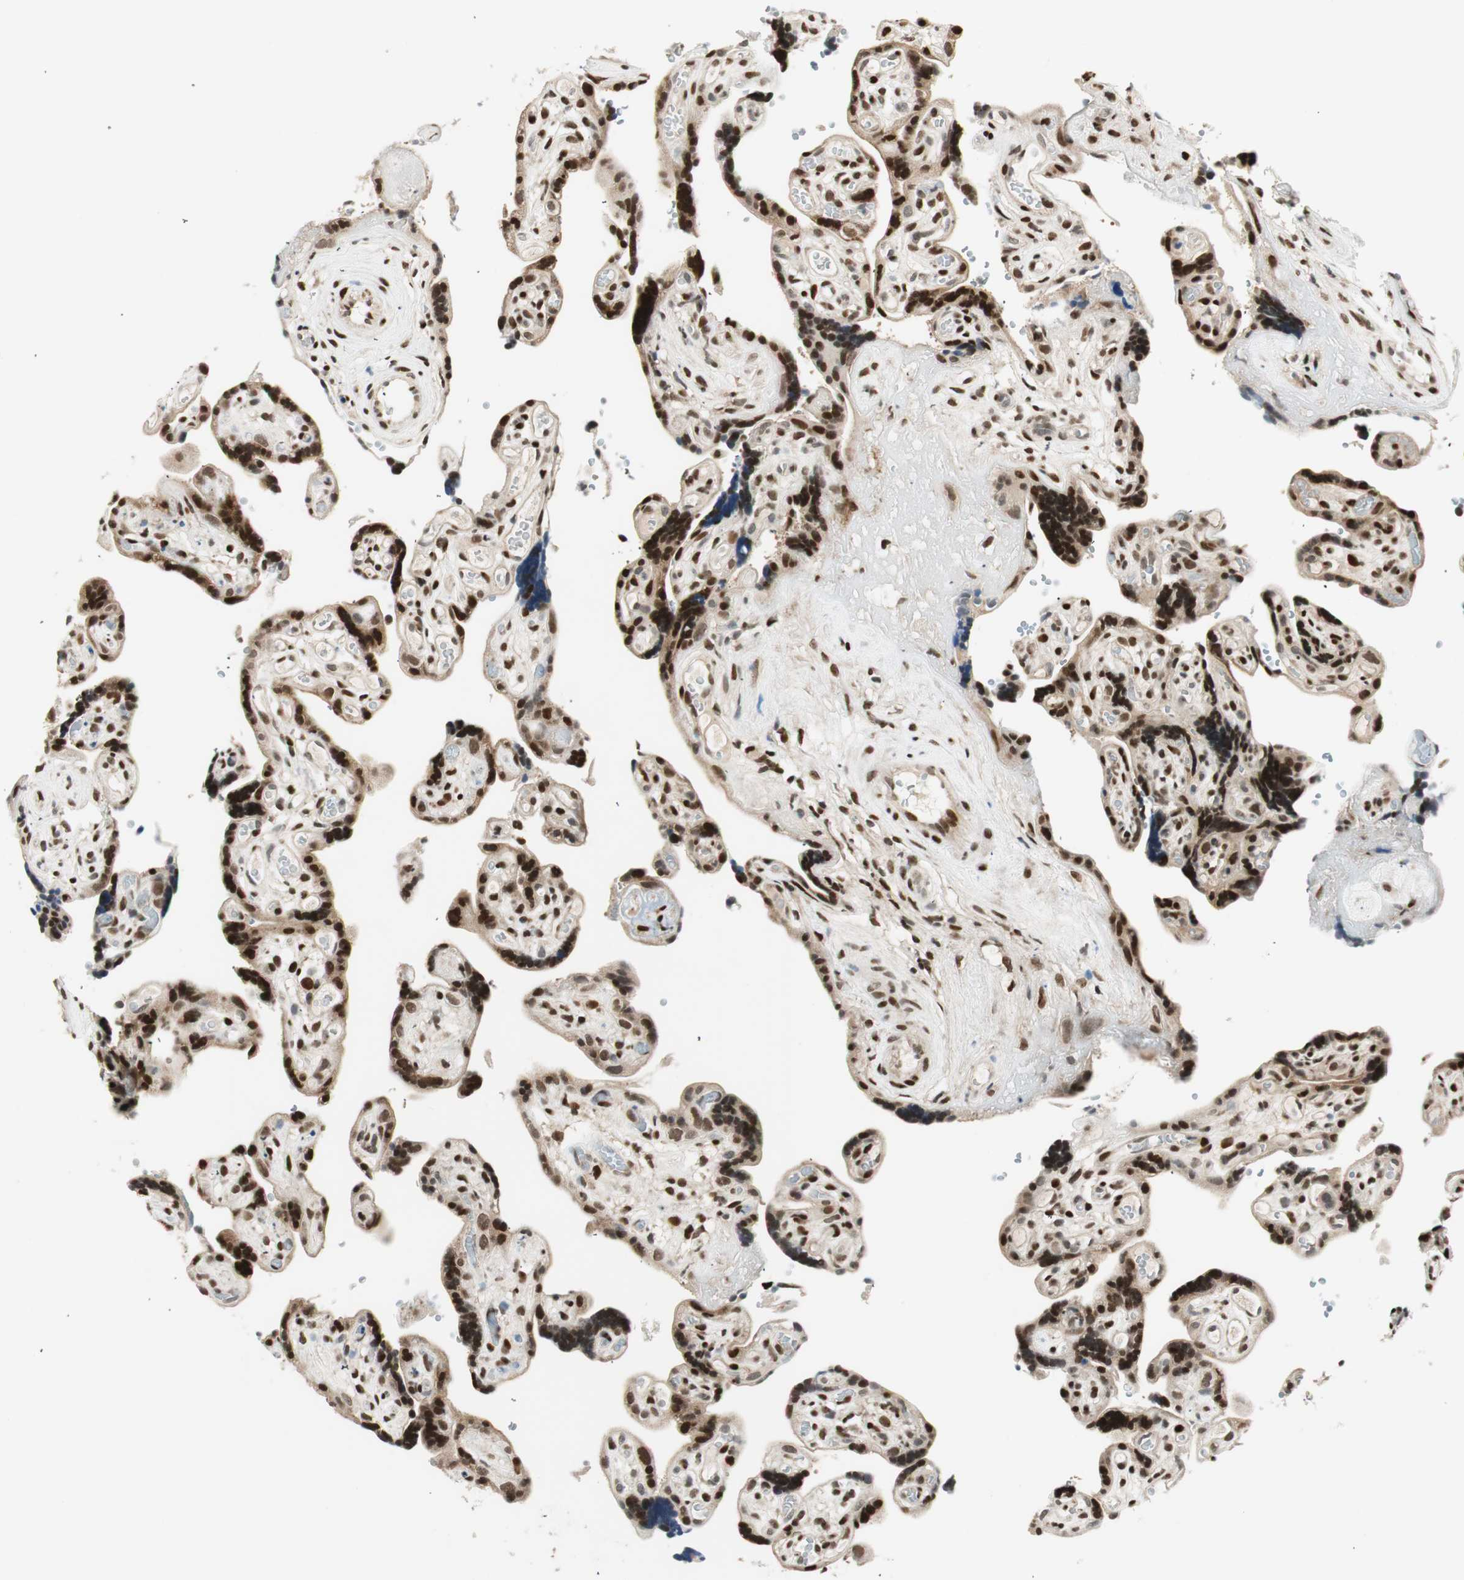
{"staining": {"intensity": "strong", "quantity": ">75%", "location": "nuclear"}, "tissue": "placenta", "cell_type": "Decidual cells", "image_type": "normal", "snomed": [{"axis": "morphology", "description": "Normal tissue, NOS"}, {"axis": "topography", "description": "Placenta"}], "caption": "About >75% of decidual cells in benign human placenta demonstrate strong nuclear protein staining as visualized by brown immunohistochemical staining.", "gene": "RING1", "patient": {"sex": "female", "age": 30}}